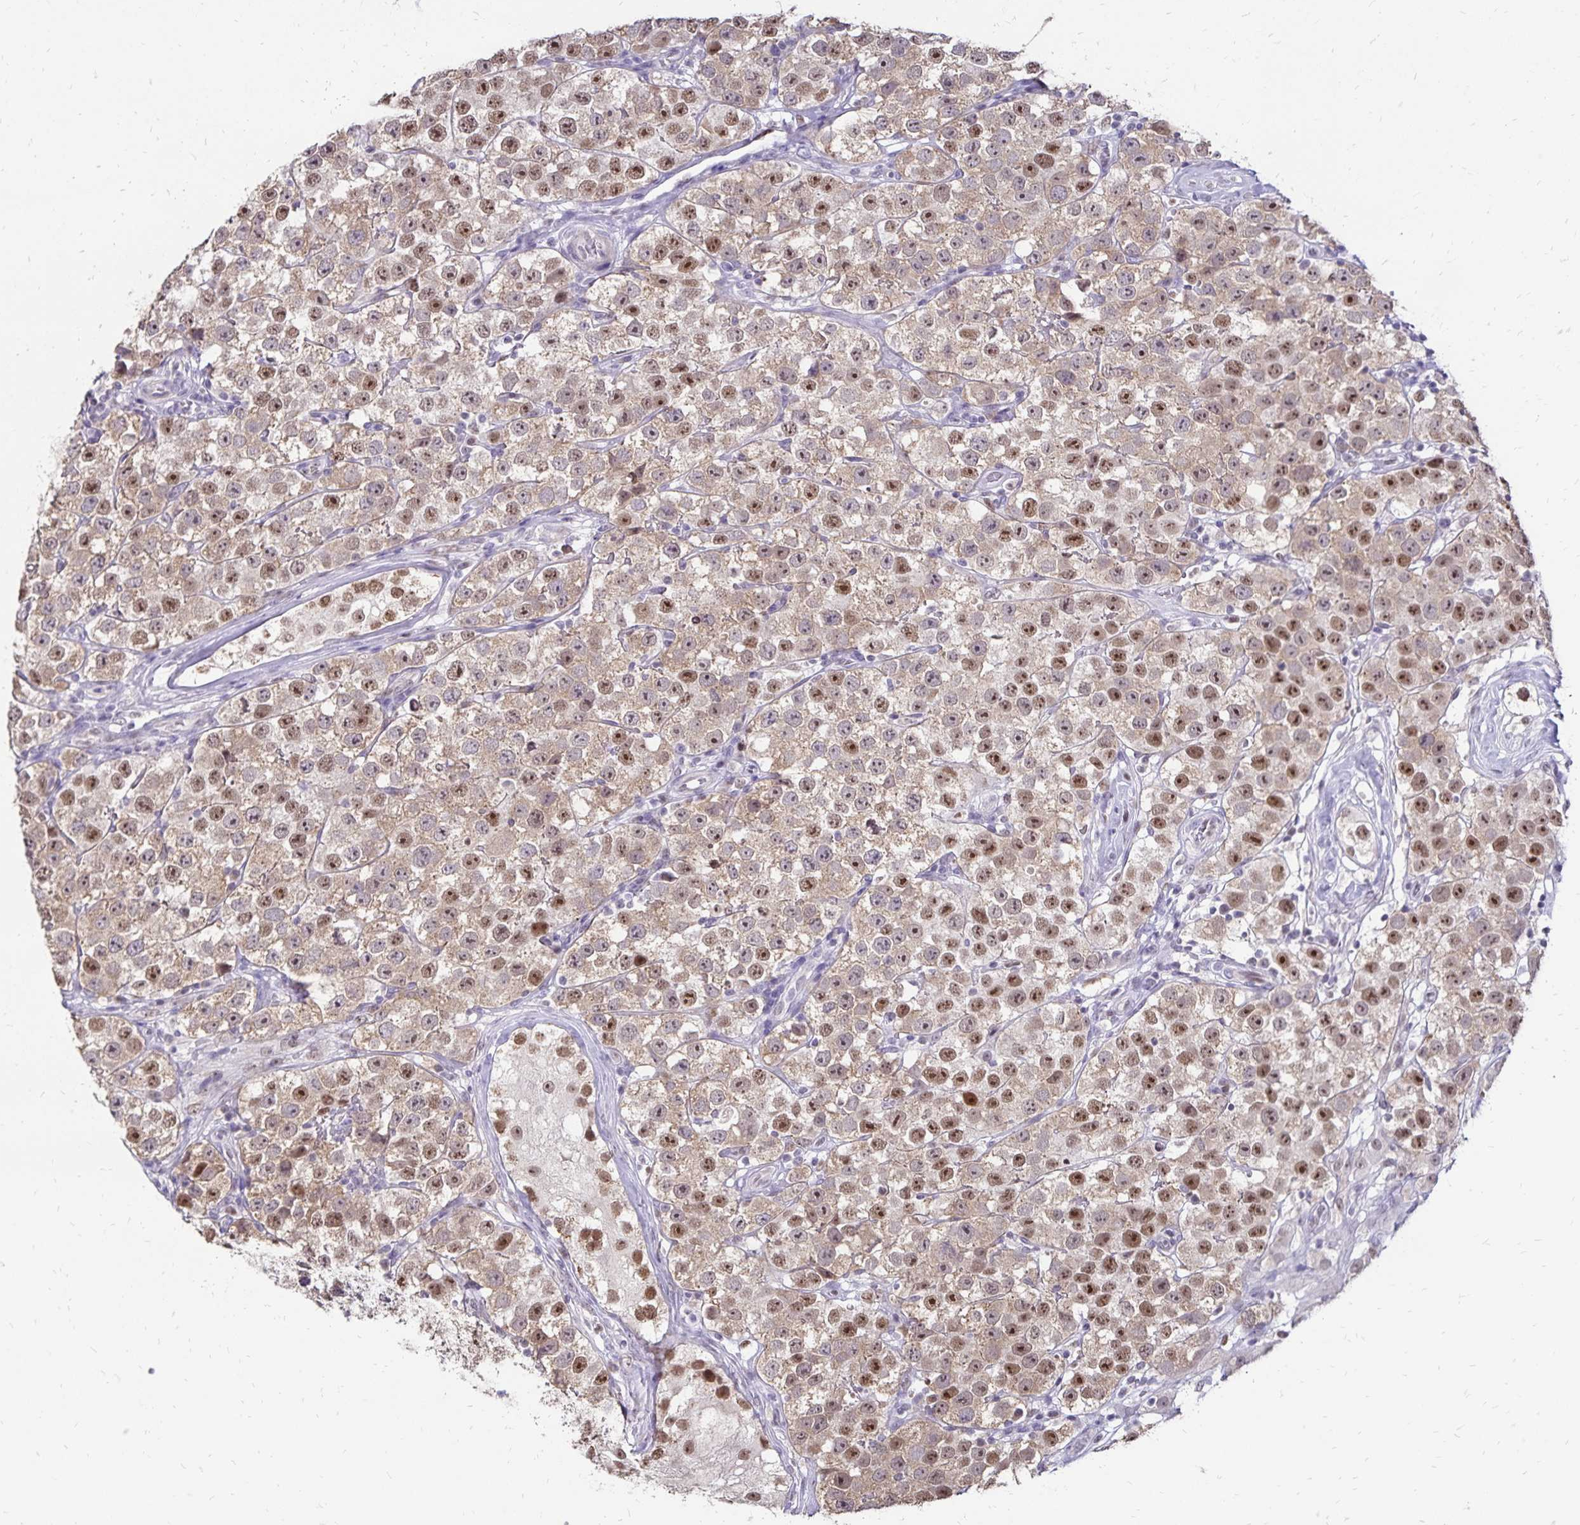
{"staining": {"intensity": "moderate", "quantity": ">75%", "location": "nuclear"}, "tissue": "testis cancer", "cell_type": "Tumor cells", "image_type": "cancer", "snomed": [{"axis": "morphology", "description": "Seminoma, NOS"}, {"axis": "topography", "description": "Testis"}], "caption": "DAB (3,3'-diaminobenzidine) immunohistochemical staining of human testis cancer shows moderate nuclear protein expression in approximately >75% of tumor cells.", "gene": "POLB", "patient": {"sex": "male", "age": 34}}